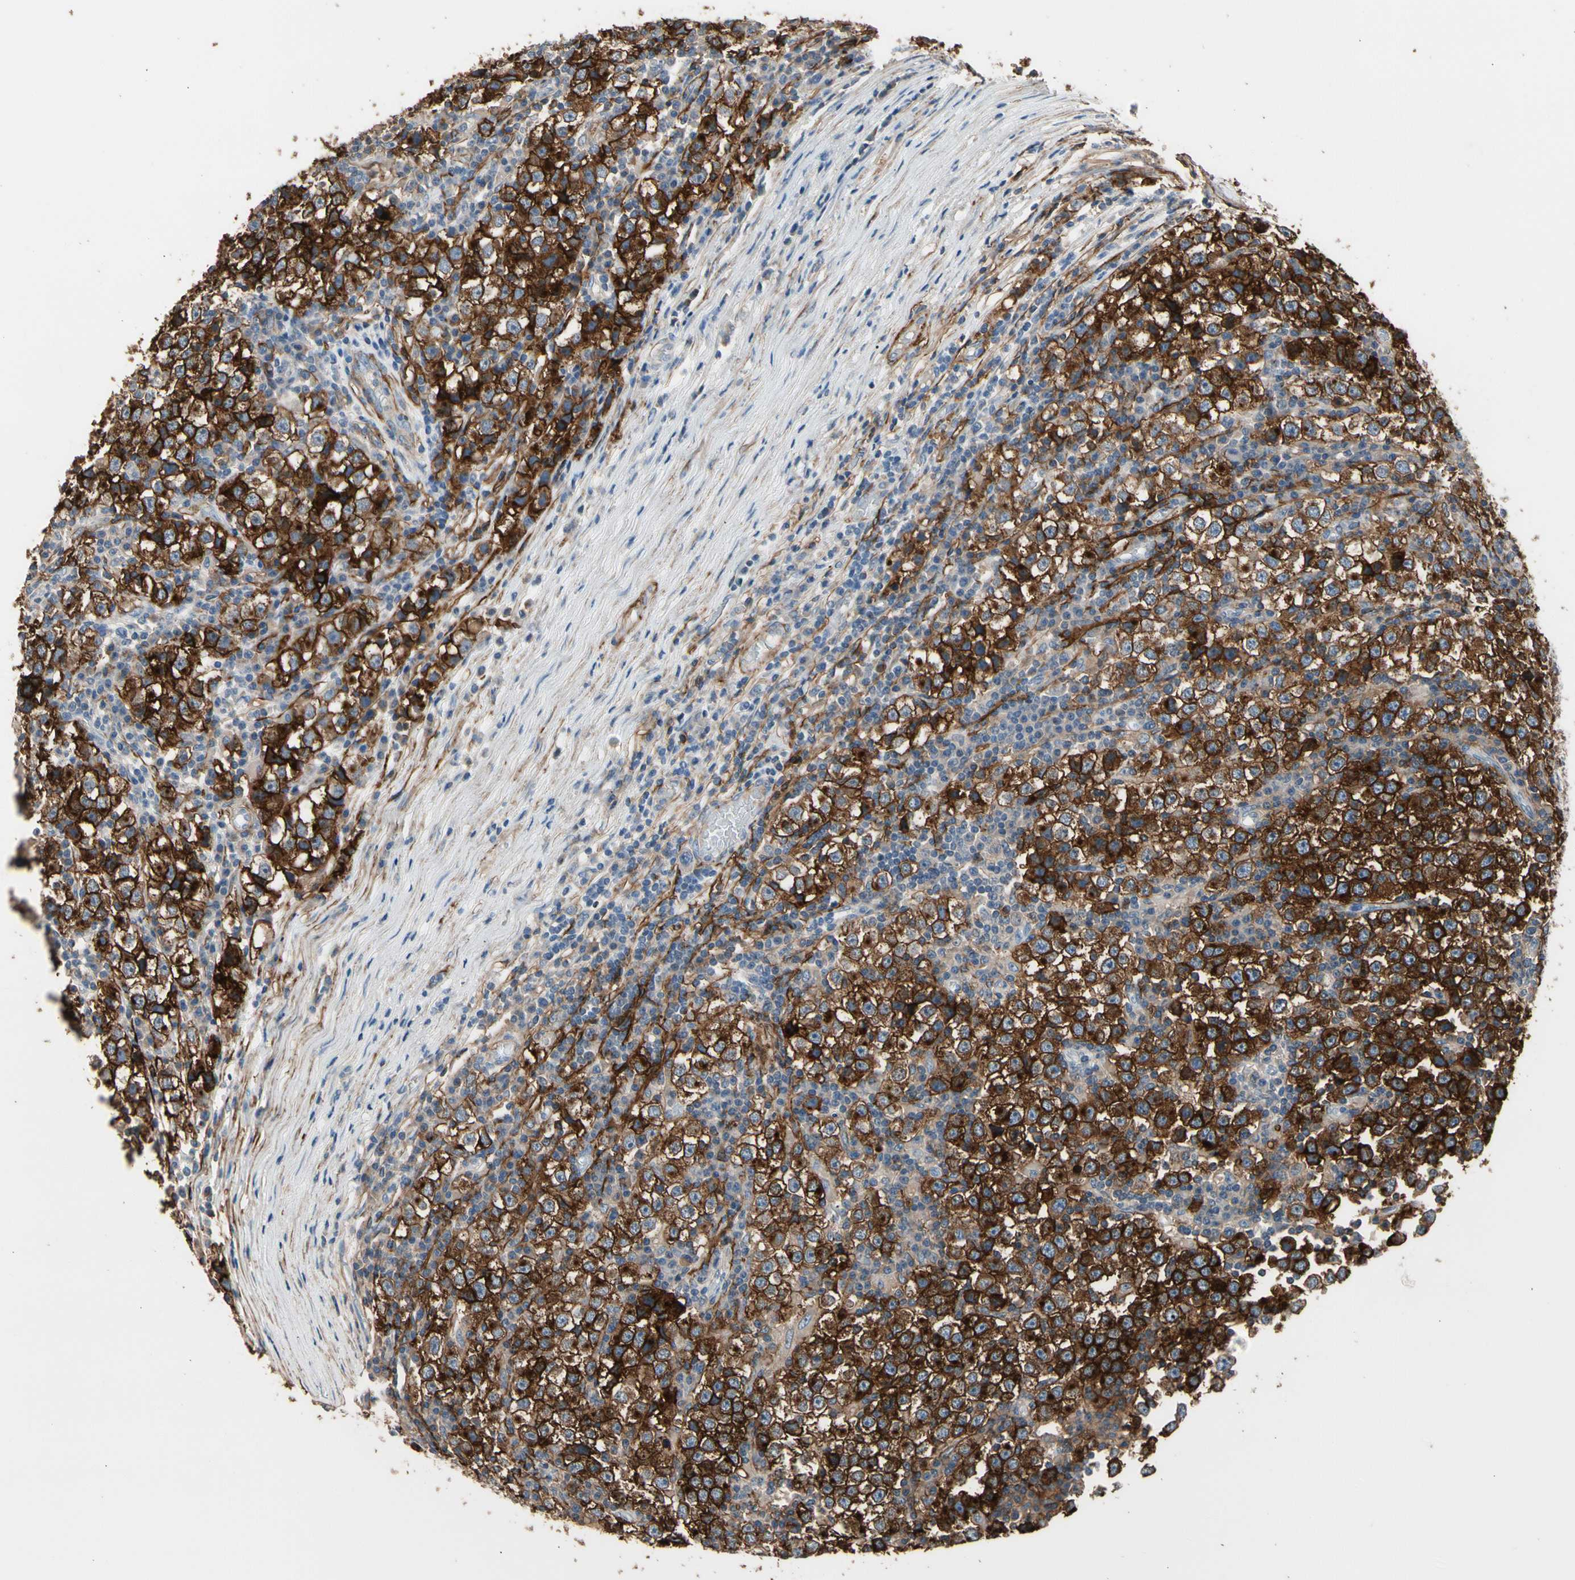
{"staining": {"intensity": "strong", "quantity": ">75%", "location": "cytoplasmic/membranous"}, "tissue": "testis cancer", "cell_type": "Tumor cells", "image_type": "cancer", "snomed": [{"axis": "morphology", "description": "Seminoma, NOS"}, {"axis": "topography", "description": "Testis"}], "caption": "Human seminoma (testis) stained with a brown dye reveals strong cytoplasmic/membranous positive staining in about >75% of tumor cells.", "gene": "SUSD2", "patient": {"sex": "male", "age": 65}}